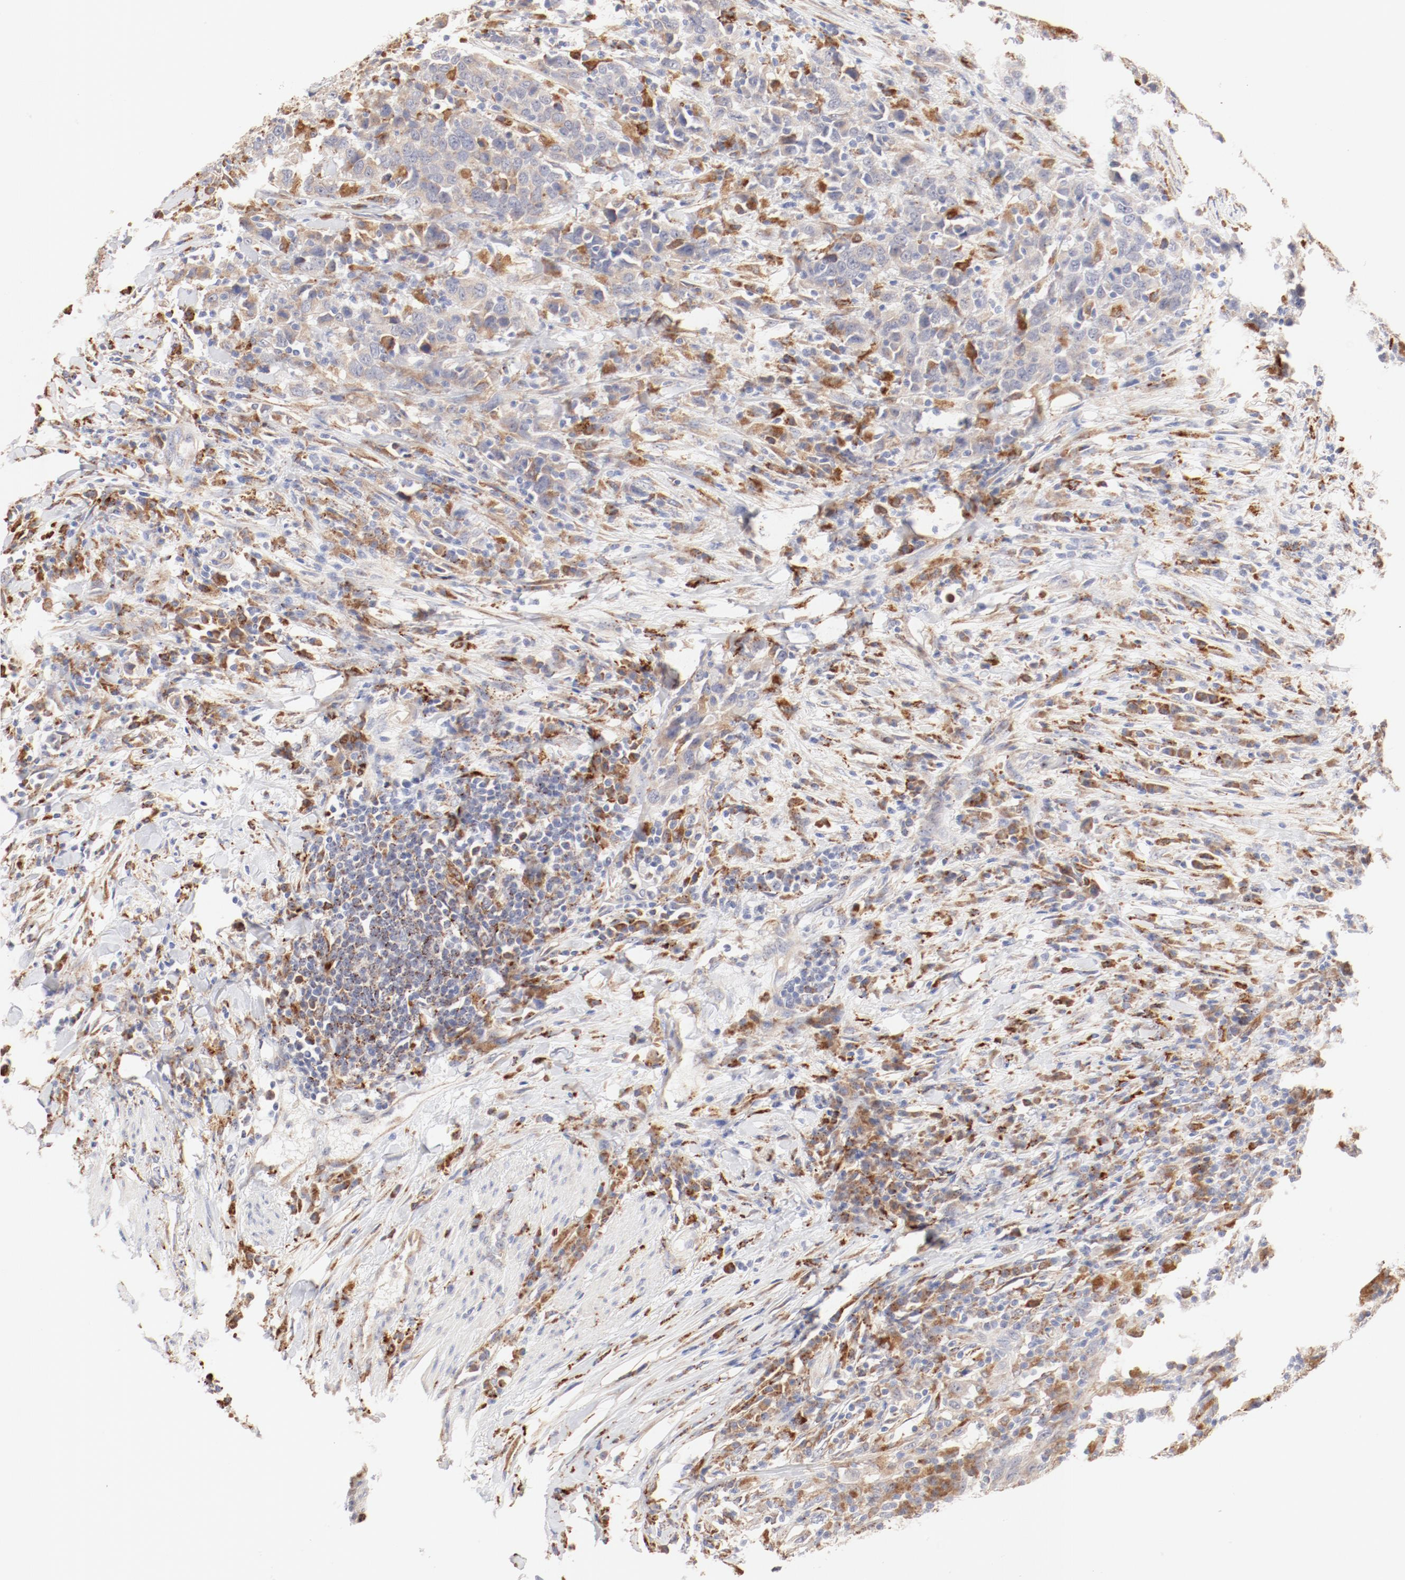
{"staining": {"intensity": "weak", "quantity": "25%-75%", "location": "cytoplasmic/membranous"}, "tissue": "urothelial cancer", "cell_type": "Tumor cells", "image_type": "cancer", "snomed": [{"axis": "morphology", "description": "Urothelial carcinoma, High grade"}, {"axis": "topography", "description": "Urinary bladder"}], "caption": "The immunohistochemical stain labels weak cytoplasmic/membranous staining in tumor cells of high-grade urothelial carcinoma tissue.", "gene": "CTSH", "patient": {"sex": "male", "age": 61}}